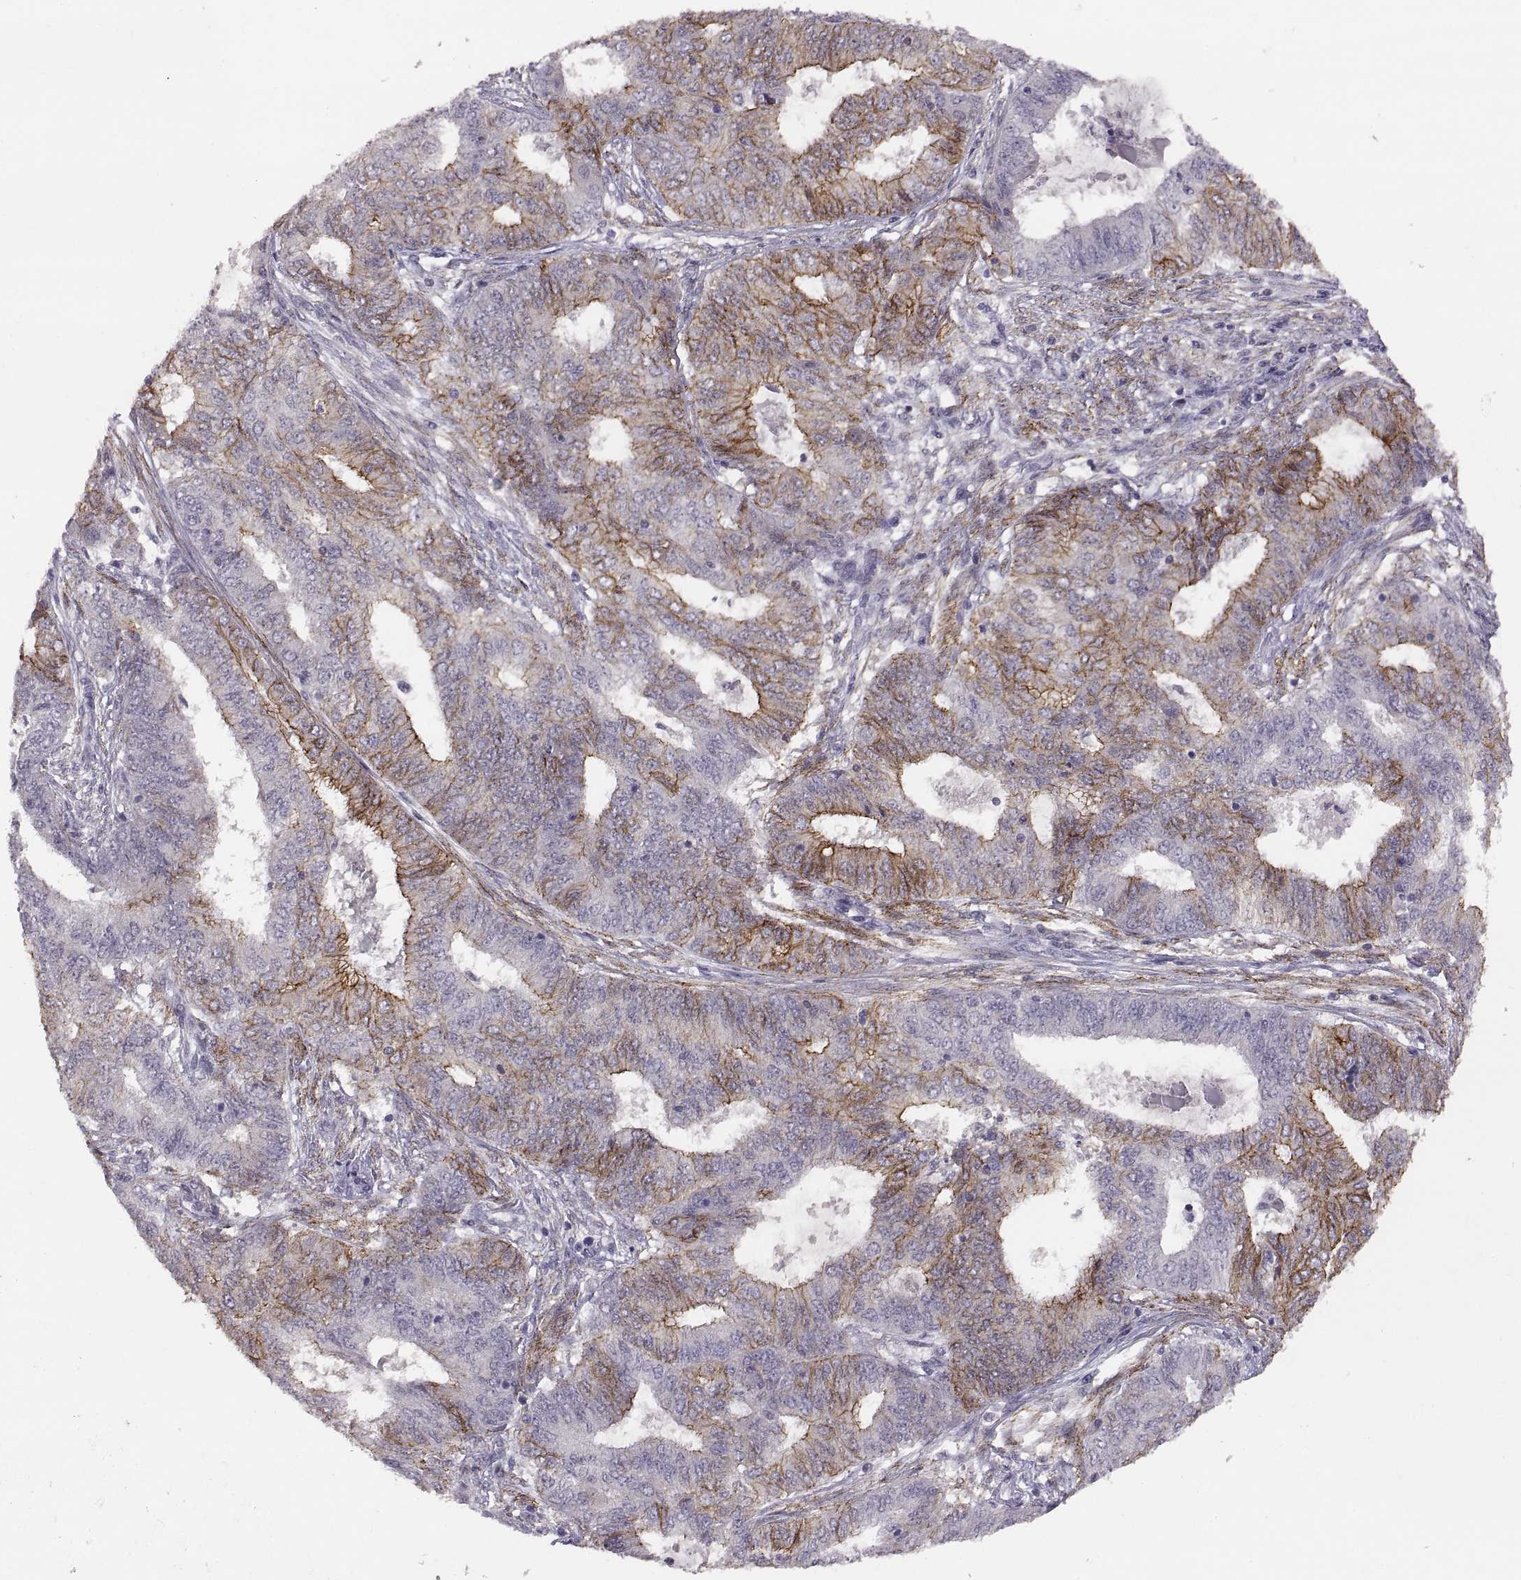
{"staining": {"intensity": "strong", "quantity": "25%-75%", "location": "cytoplasmic/membranous"}, "tissue": "endometrial cancer", "cell_type": "Tumor cells", "image_type": "cancer", "snomed": [{"axis": "morphology", "description": "Adenocarcinoma, NOS"}, {"axis": "topography", "description": "Endometrium"}], "caption": "Immunohistochemistry (DAB (3,3'-diaminobenzidine)) staining of human endometrial cancer (adenocarcinoma) shows strong cytoplasmic/membranous protein expression in approximately 25%-75% of tumor cells.", "gene": "CDH2", "patient": {"sex": "female", "age": 62}}